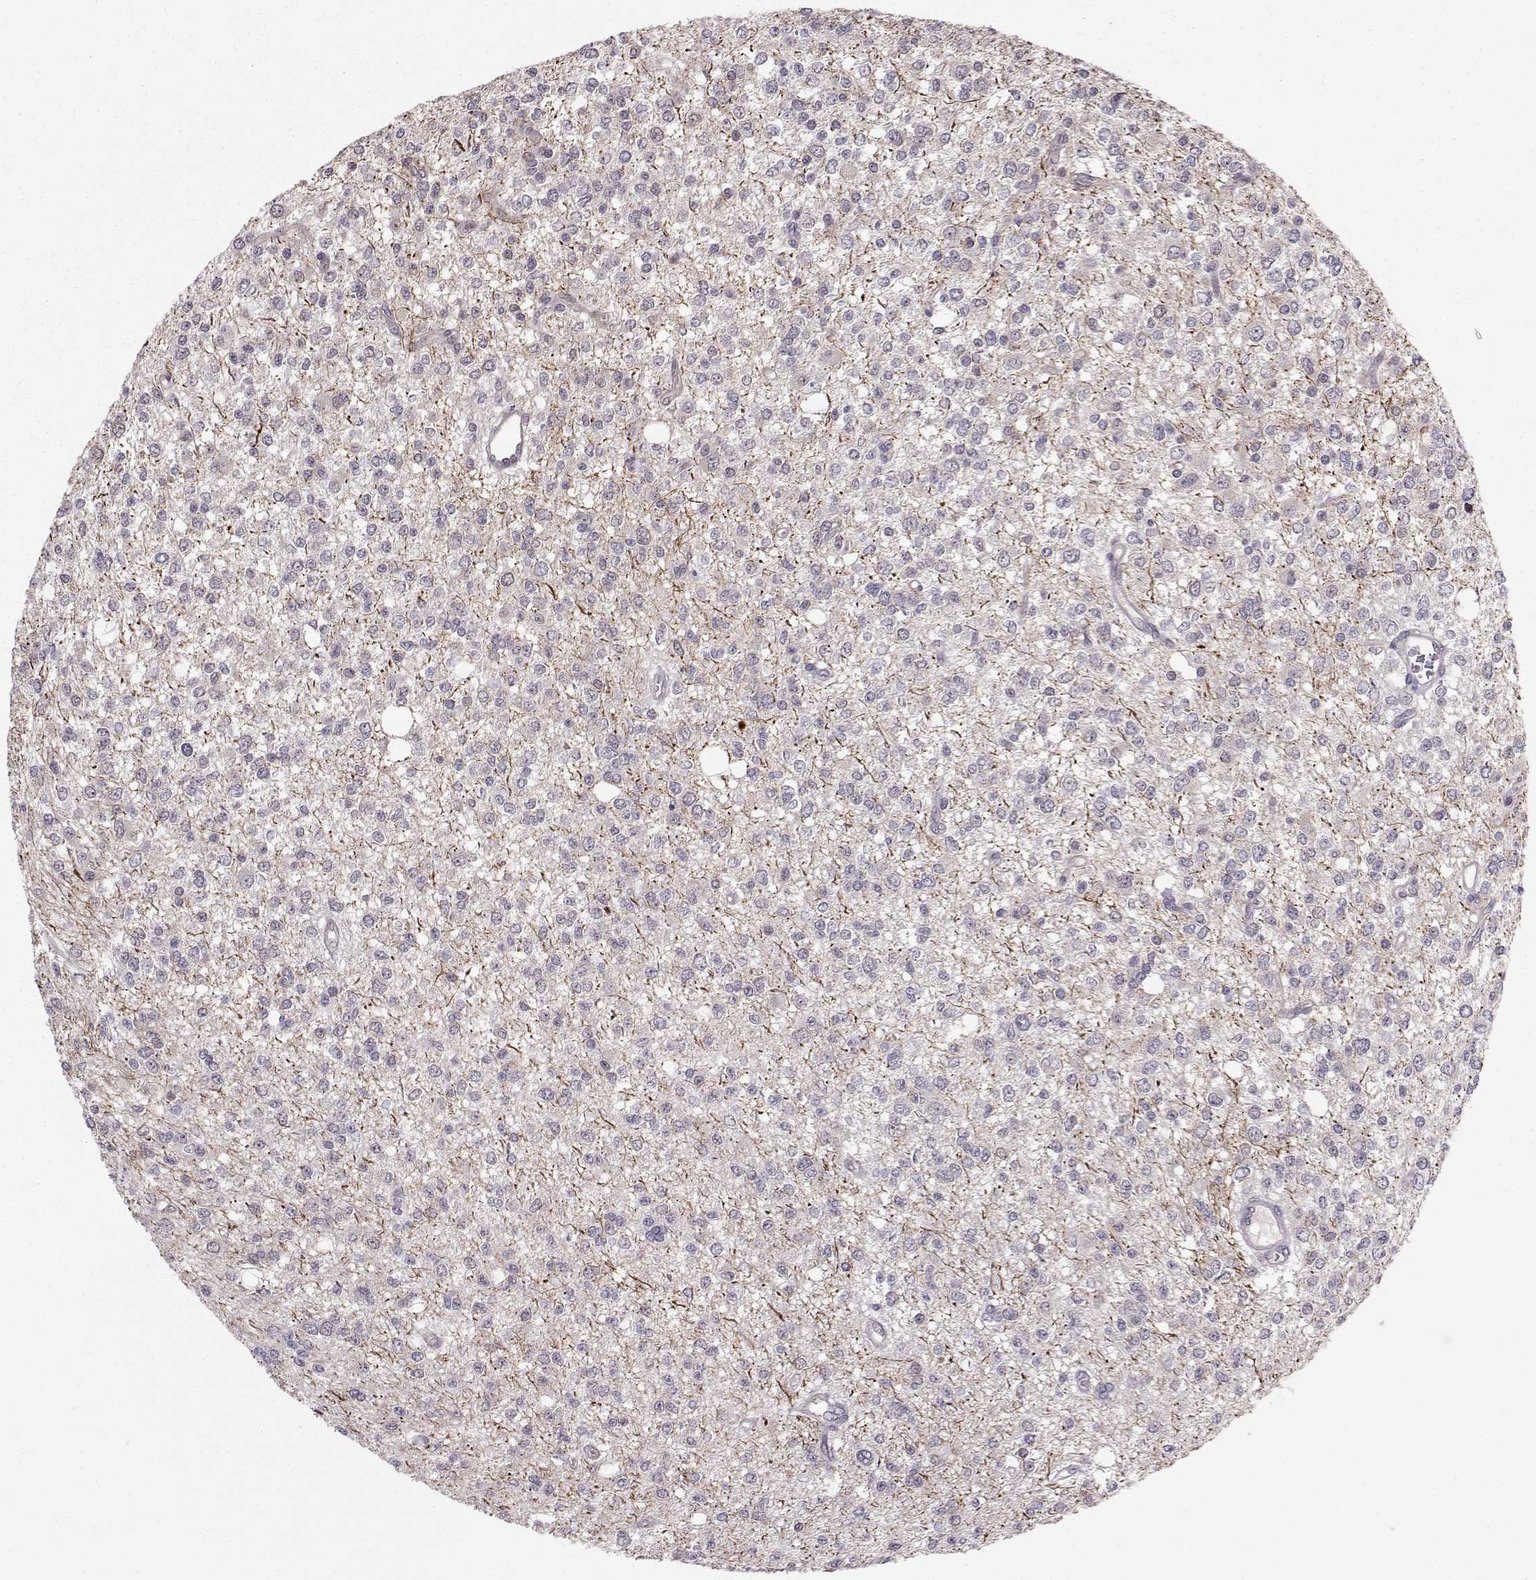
{"staining": {"intensity": "negative", "quantity": "none", "location": "none"}, "tissue": "glioma", "cell_type": "Tumor cells", "image_type": "cancer", "snomed": [{"axis": "morphology", "description": "Glioma, malignant, Low grade"}, {"axis": "topography", "description": "Brain"}], "caption": "Human malignant glioma (low-grade) stained for a protein using immunohistochemistry reveals no expression in tumor cells.", "gene": "PKP2", "patient": {"sex": "male", "age": 67}}